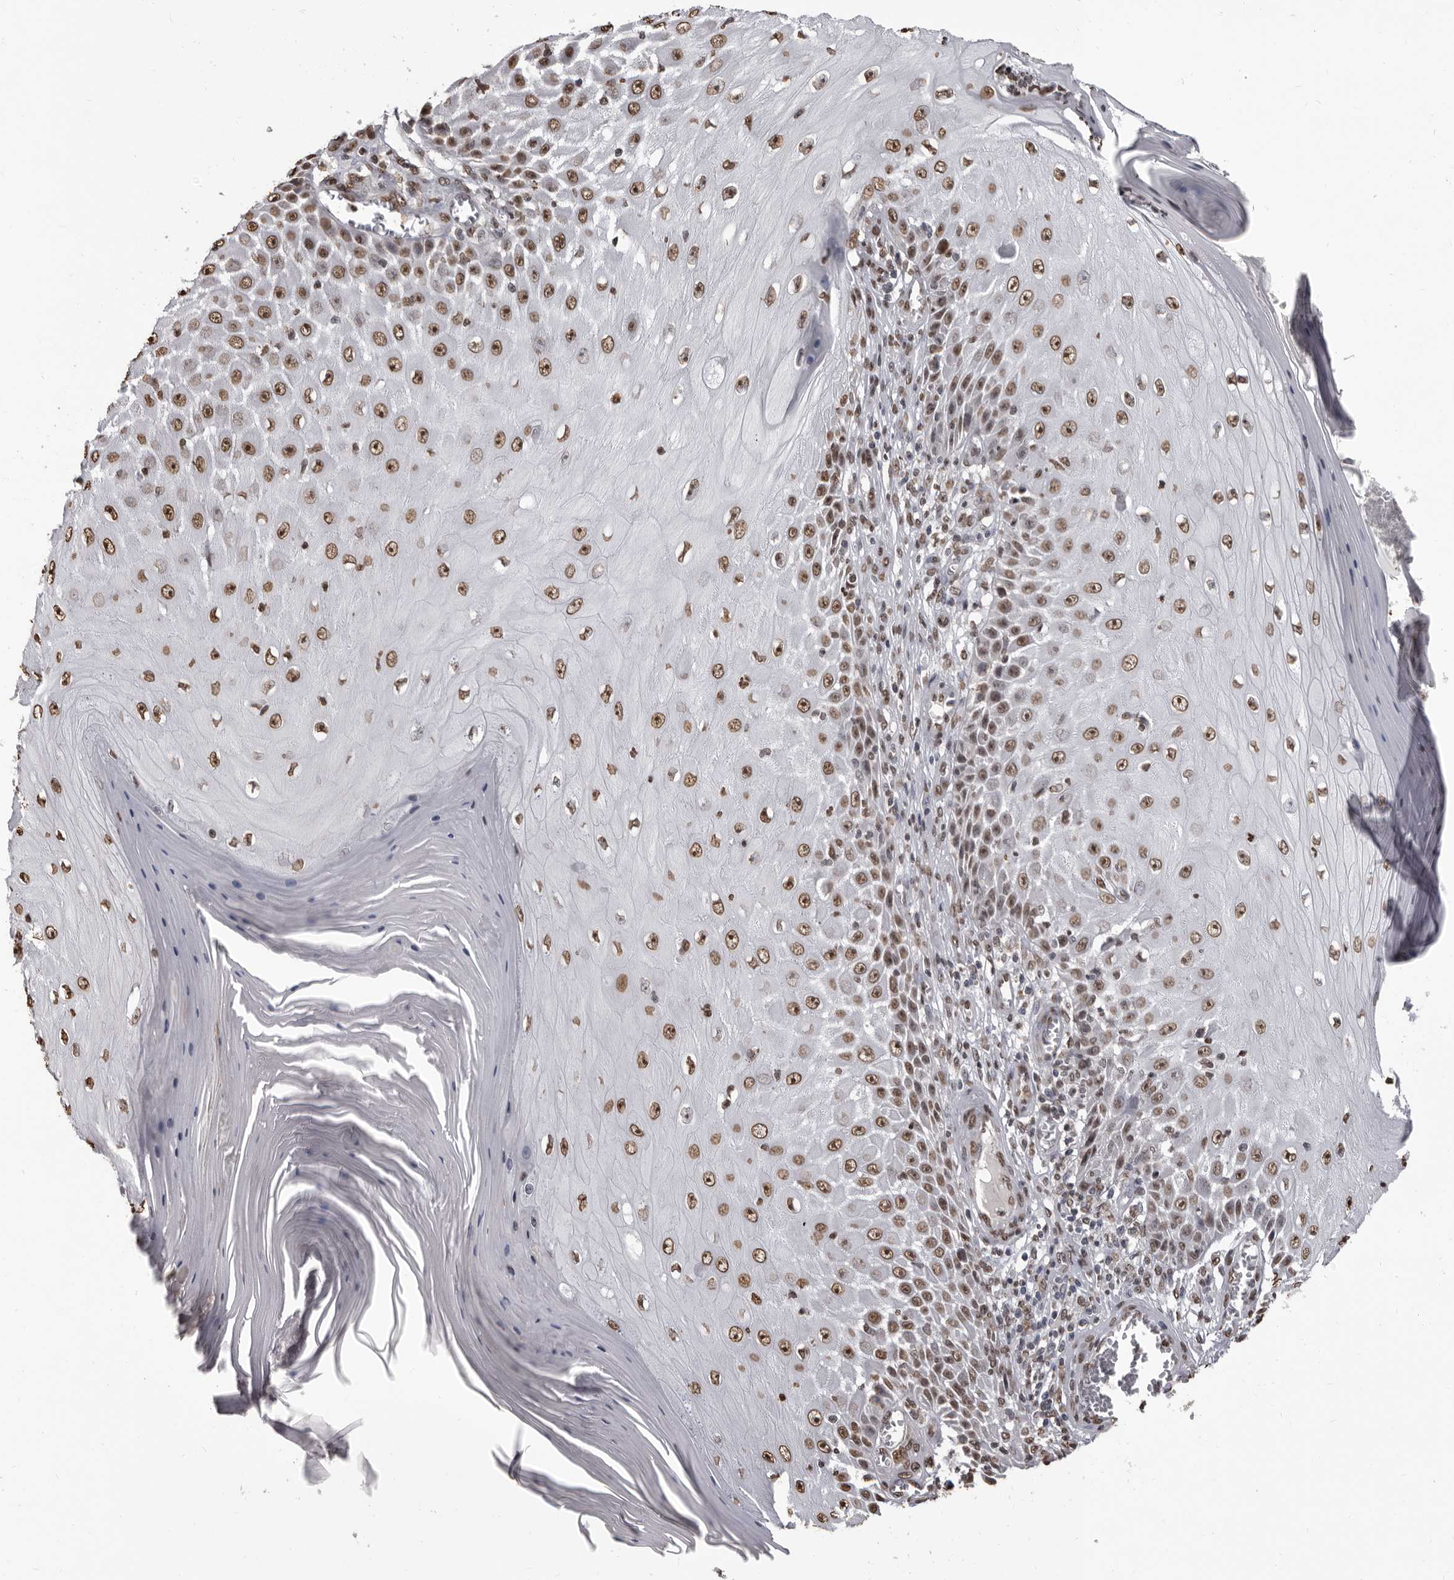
{"staining": {"intensity": "moderate", "quantity": ">75%", "location": "nuclear"}, "tissue": "skin cancer", "cell_type": "Tumor cells", "image_type": "cancer", "snomed": [{"axis": "morphology", "description": "Squamous cell carcinoma, NOS"}, {"axis": "topography", "description": "Skin"}], "caption": "Approximately >75% of tumor cells in human skin squamous cell carcinoma show moderate nuclear protein positivity as visualized by brown immunohistochemical staining.", "gene": "AHR", "patient": {"sex": "female", "age": 73}}